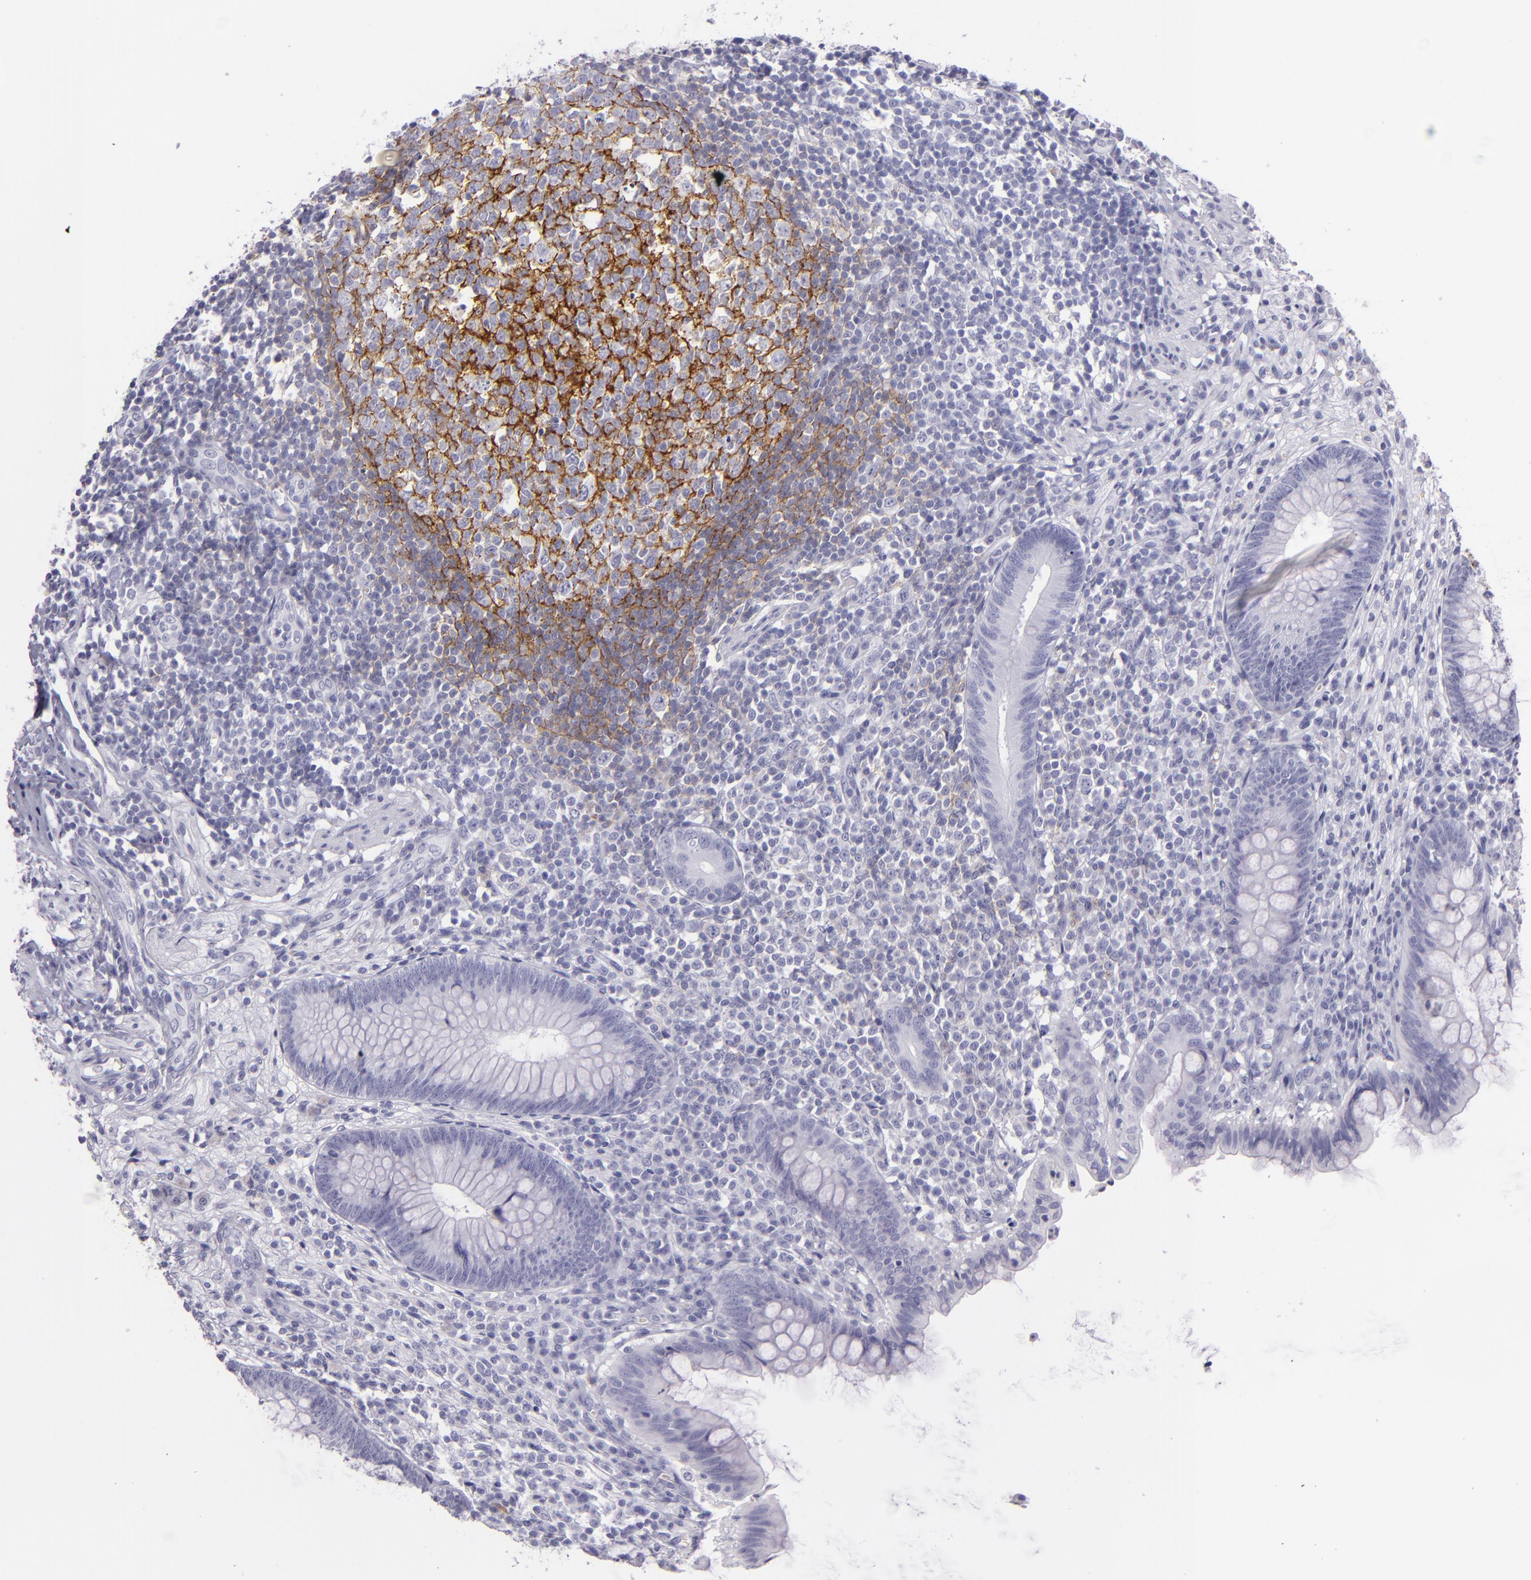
{"staining": {"intensity": "negative", "quantity": "none", "location": "none"}, "tissue": "appendix", "cell_type": "Glandular cells", "image_type": "normal", "snomed": [{"axis": "morphology", "description": "Normal tissue, NOS"}, {"axis": "topography", "description": "Appendix"}], "caption": "The photomicrograph displays no staining of glandular cells in unremarkable appendix.", "gene": "CR2", "patient": {"sex": "female", "age": 66}}